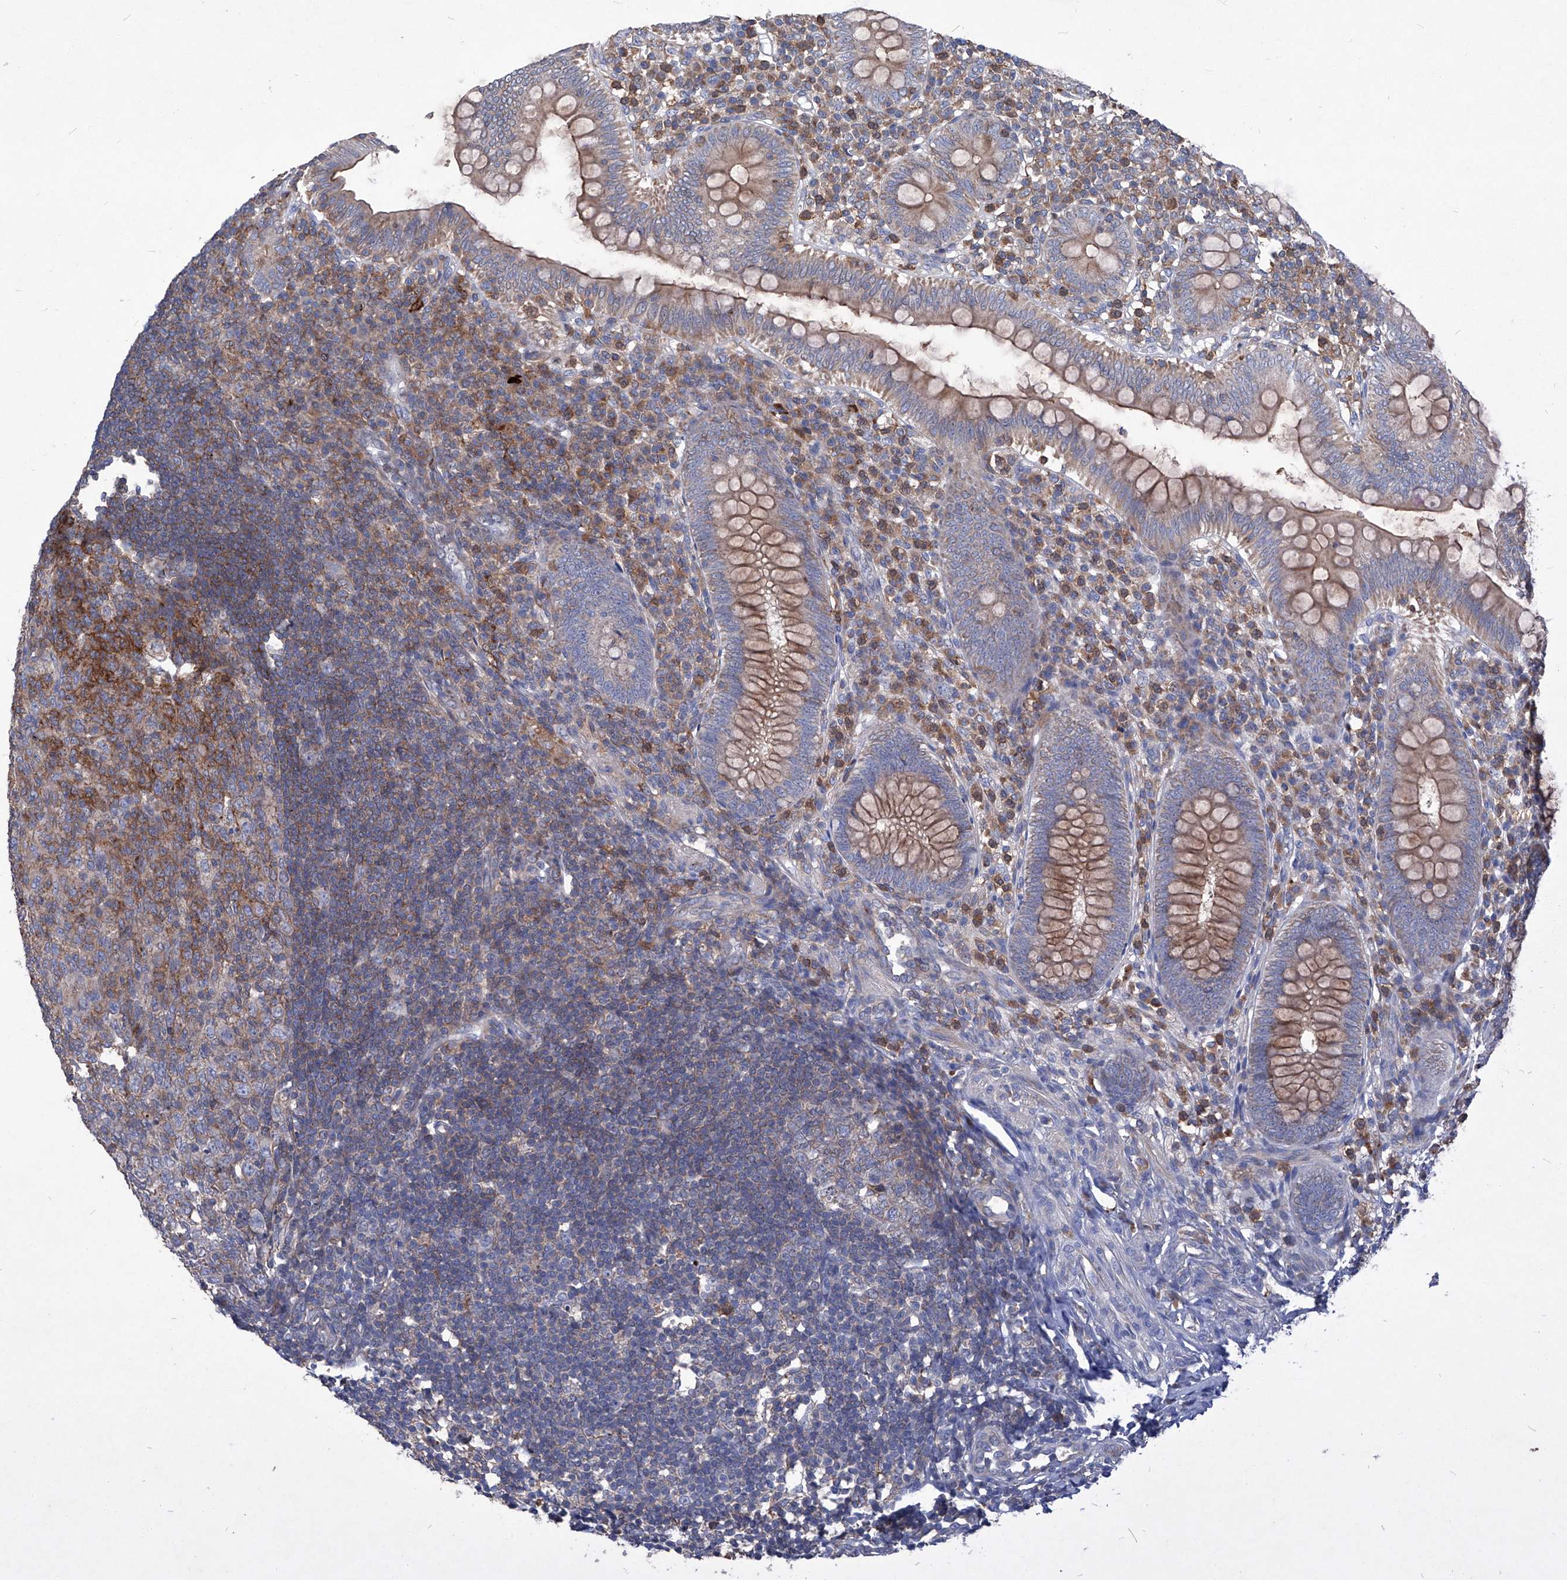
{"staining": {"intensity": "moderate", "quantity": ">75%", "location": "cytoplasmic/membranous"}, "tissue": "appendix", "cell_type": "Glandular cells", "image_type": "normal", "snomed": [{"axis": "morphology", "description": "Normal tissue, NOS"}, {"axis": "topography", "description": "Appendix"}], "caption": "Immunohistochemistry (DAB (3,3'-diaminobenzidine)) staining of unremarkable appendix reveals moderate cytoplasmic/membranous protein expression in approximately >75% of glandular cells.", "gene": "EPHA8", "patient": {"sex": "male", "age": 14}}